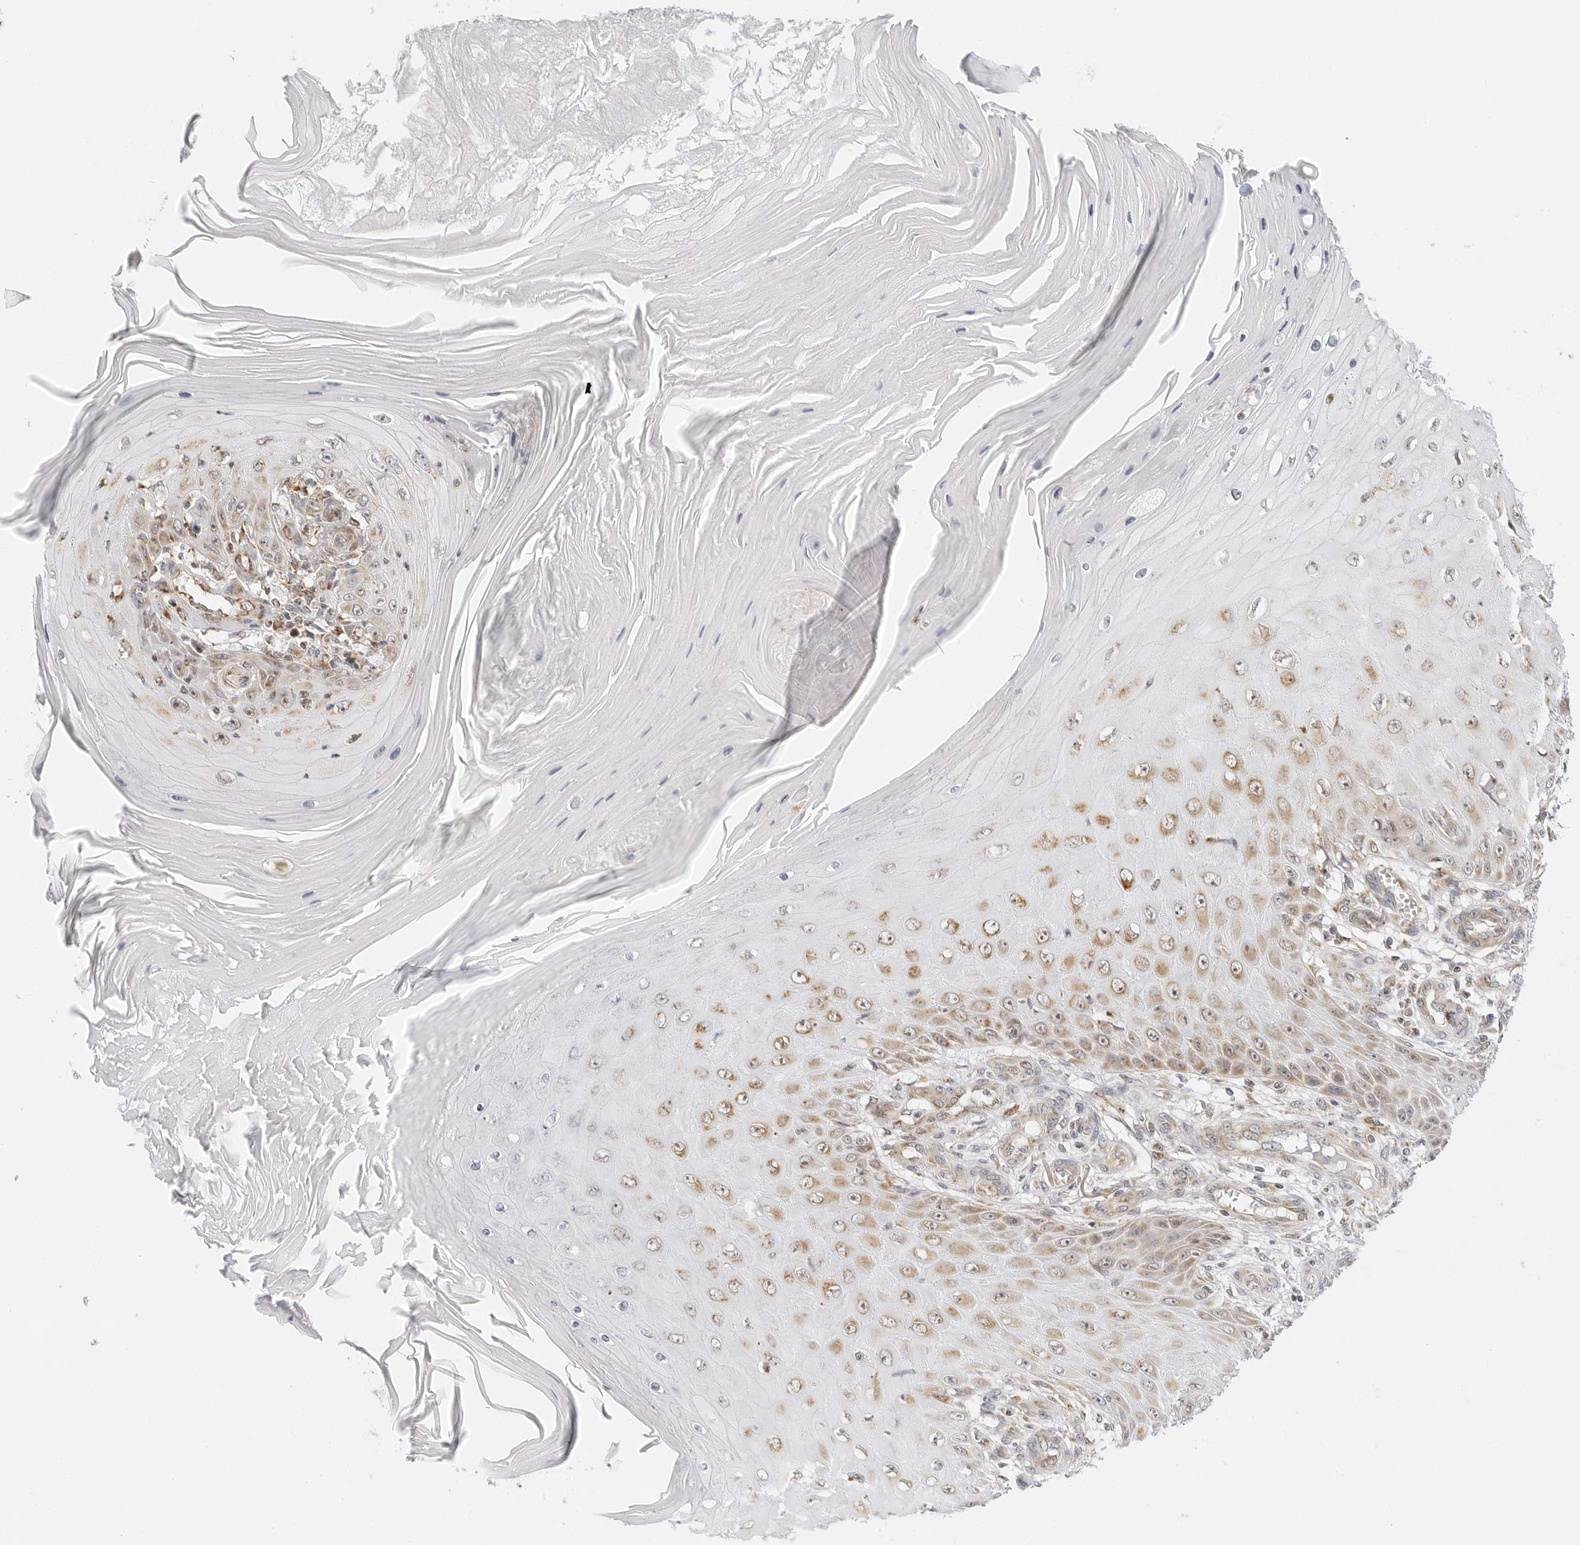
{"staining": {"intensity": "moderate", "quantity": "<25%", "location": "cytoplasmic/membranous"}, "tissue": "skin cancer", "cell_type": "Tumor cells", "image_type": "cancer", "snomed": [{"axis": "morphology", "description": "Squamous cell carcinoma, NOS"}, {"axis": "topography", "description": "Skin"}], "caption": "This is a photomicrograph of immunohistochemistry (IHC) staining of skin cancer (squamous cell carcinoma), which shows moderate positivity in the cytoplasmic/membranous of tumor cells.", "gene": "GORAB", "patient": {"sex": "female", "age": 73}}